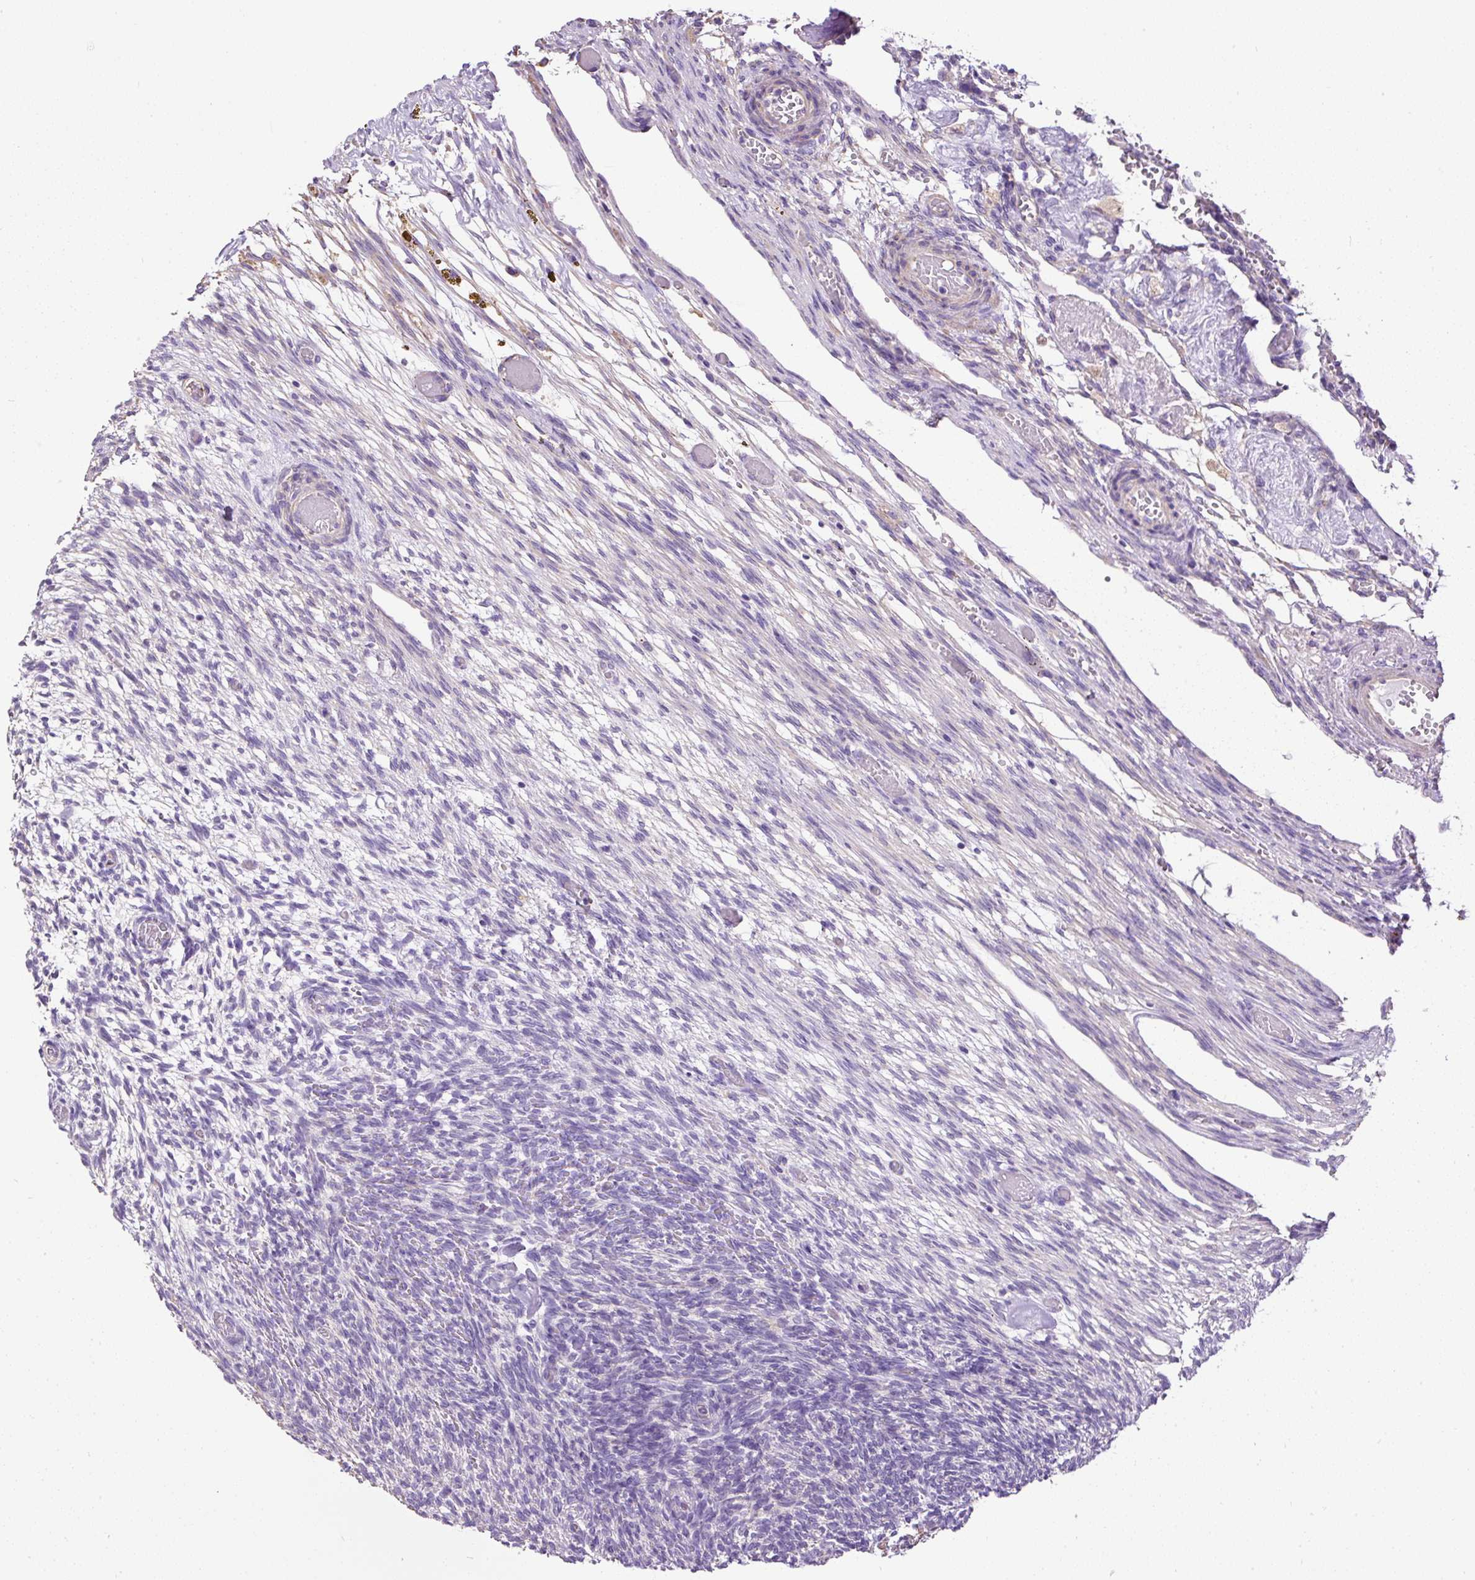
{"staining": {"intensity": "negative", "quantity": "none", "location": "none"}, "tissue": "ovary", "cell_type": "Follicle cells", "image_type": "normal", "snomed": [{"axis": "morphology", "description": "Normal tissue, NOS"}, {"axis": "topography", "description": "Ovary"}], "caption": "DAB immunohistochemical staining of unremarkable human ovary displays no significant expression in follicle cells.", "gene": "PDIA2", "patient": {"sex": "female", "age": 67}}